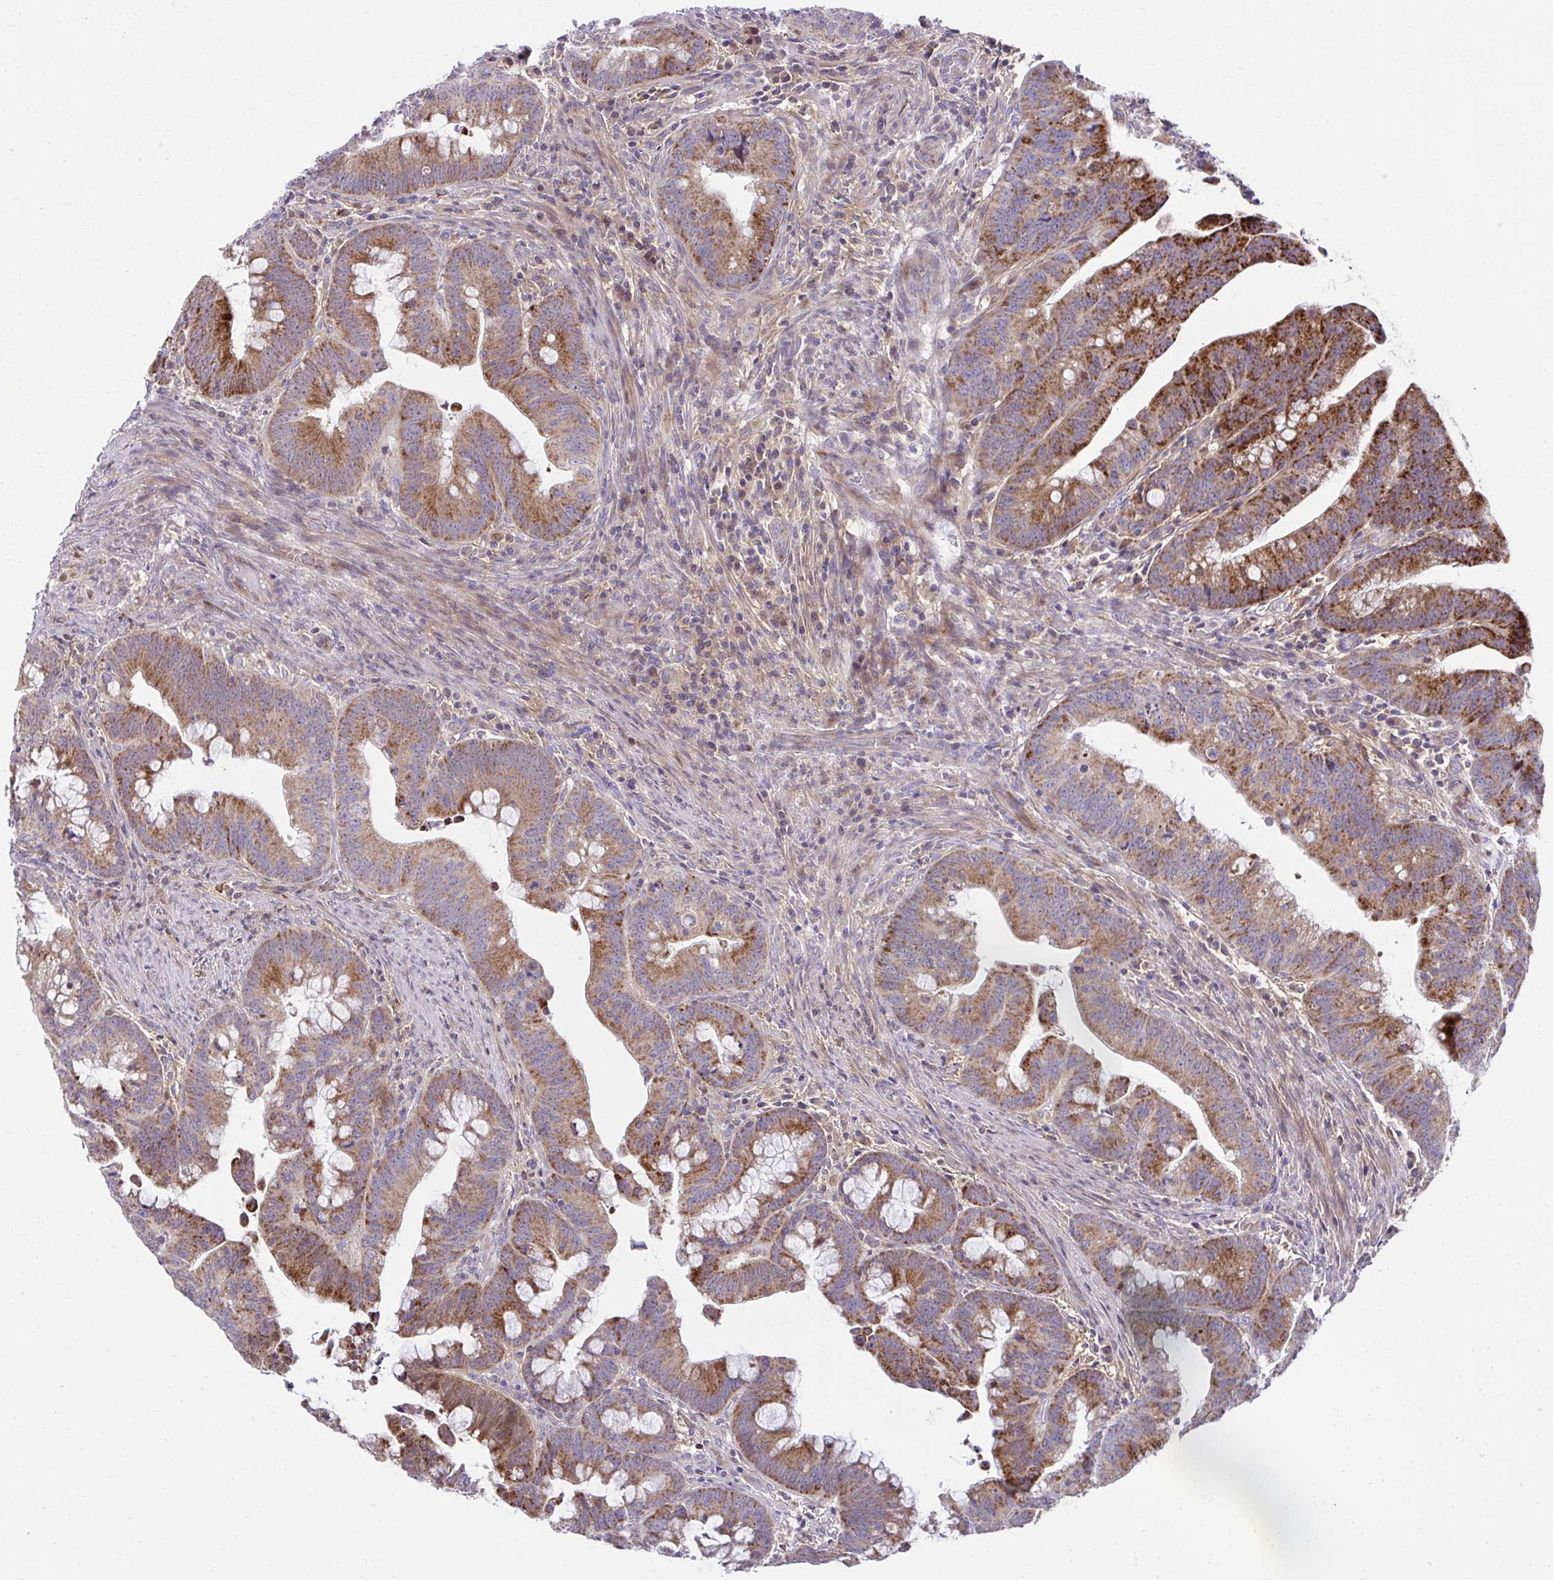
{"staining": {"intensity": "moderate", "quantity": ">75%", "location": "cytoplasmic/membranous"}, "tissue": "colorectal cancer", "cell_type": "Tumor cells", "image_type": "cancer", "snomed": [{"axis": "morphology", "description": "Adenocarcinoma, NOS"}, {"axis": "topography", "description": "Colon"}], "caption": "An image showing moderate cytoplasmic/membranous positivity in approximately >75% of tumor cells in colorectal adenocarcinoma, as visualized by brown immunohistochemical staining.", "gene": "C16orf54", "patient": {"sex": "male", "age": 62}}